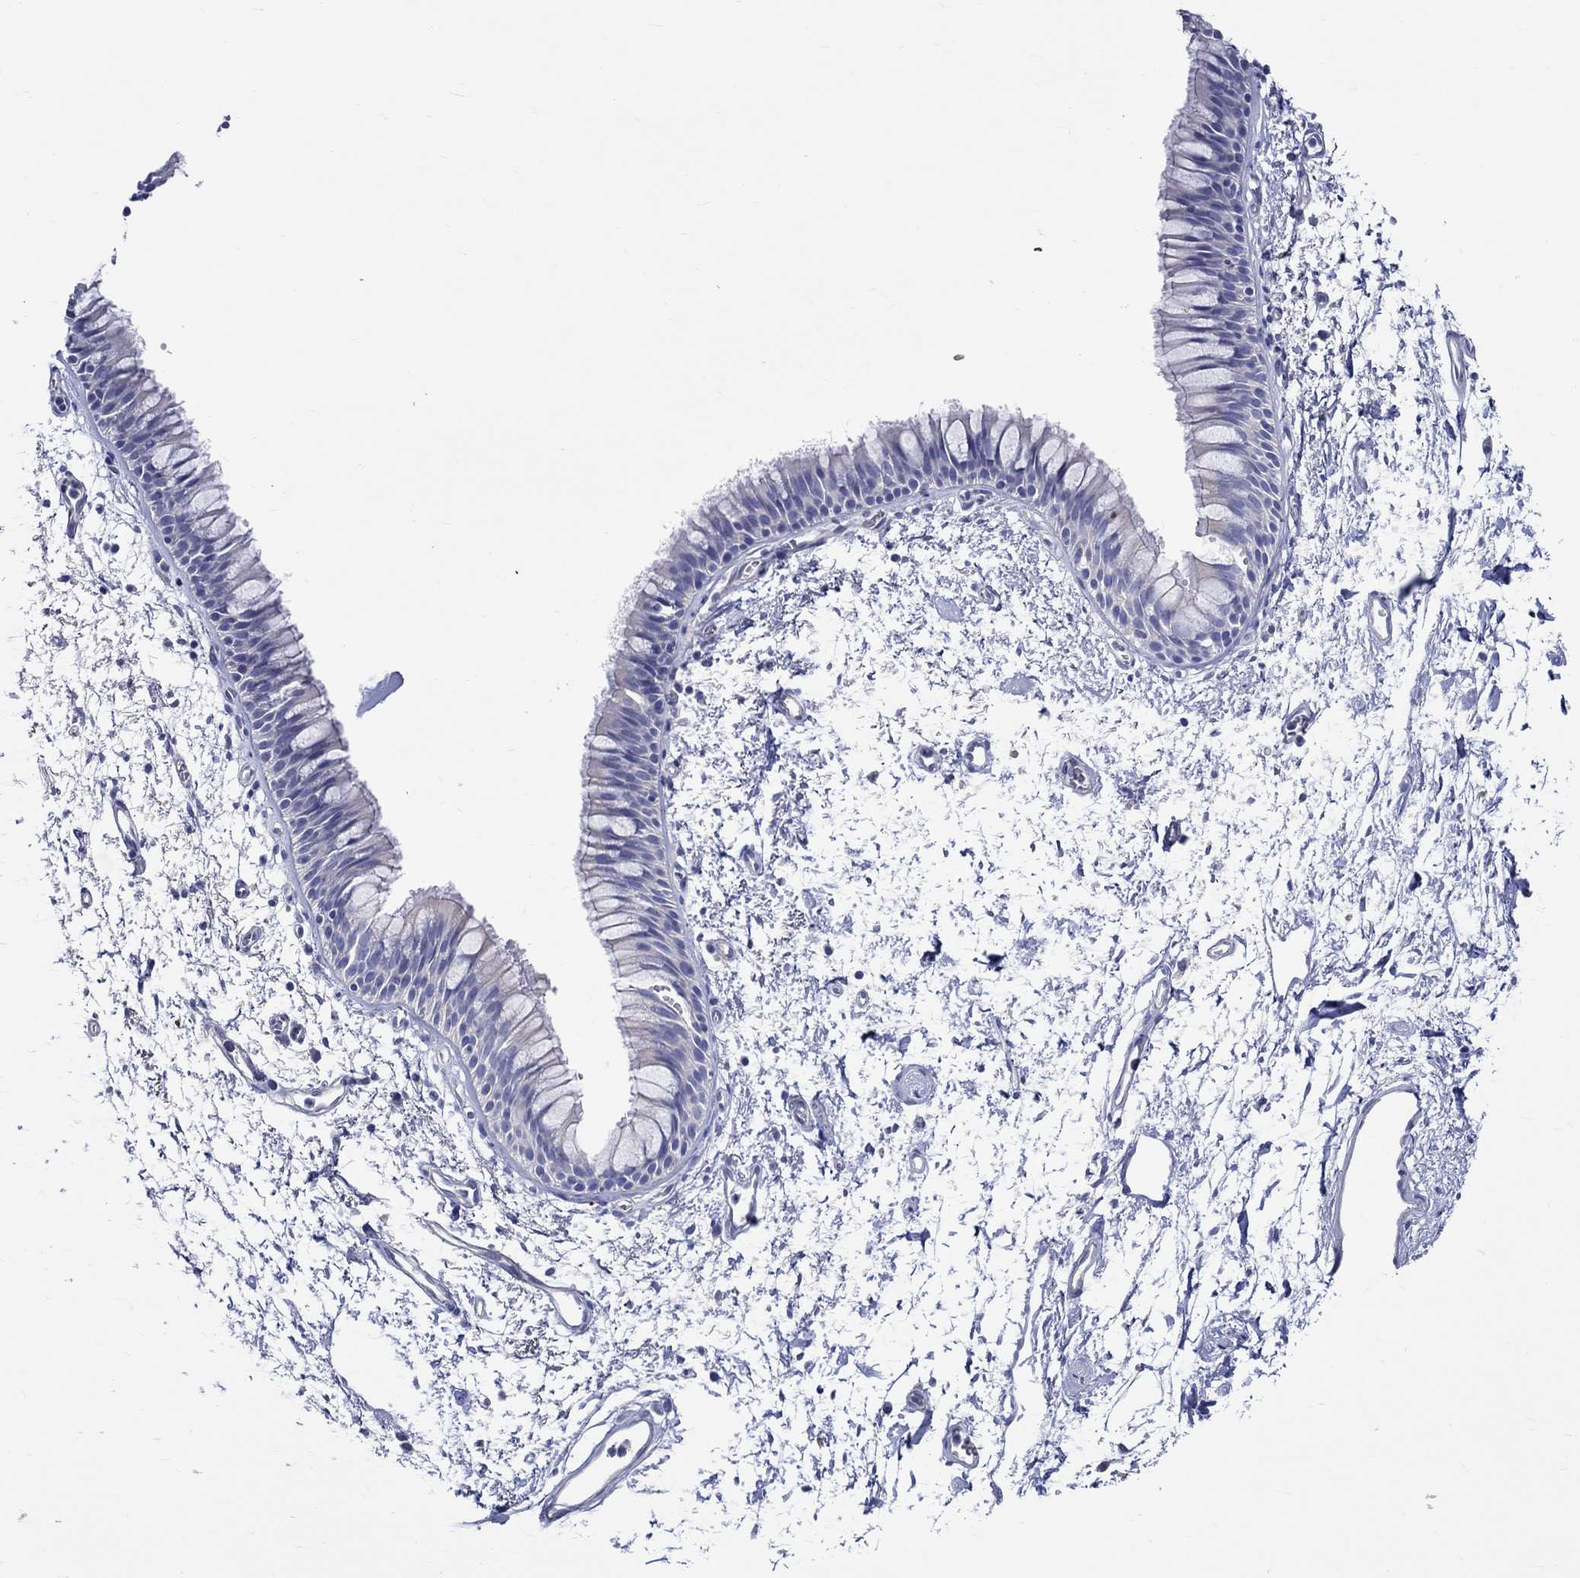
{"staining": {"intensity": "negative", "quantity": "none", "location": "none"}, "tissue": "bronchus", "cell_type": "Respiratory epithelial cells", "image_type": "normal", "snomed": [{"axis": "morphology", "description": "Normal tissue, NOS"}, {"axis": "topography", "description": "Cartilage tissue"}, {"axis": "topography", "description": "Bronchus"}], "caption": "Respiratory epithelial cells are negative for brown protein staining in benign bronchus. The staining is performed using DAB (3,3'-diaminobenzidine) brown chromogen with nuclei counter-stained in using hematoxylin.", "gene": "SH2D7", "patient": {"sex": "male", "age": 66}}